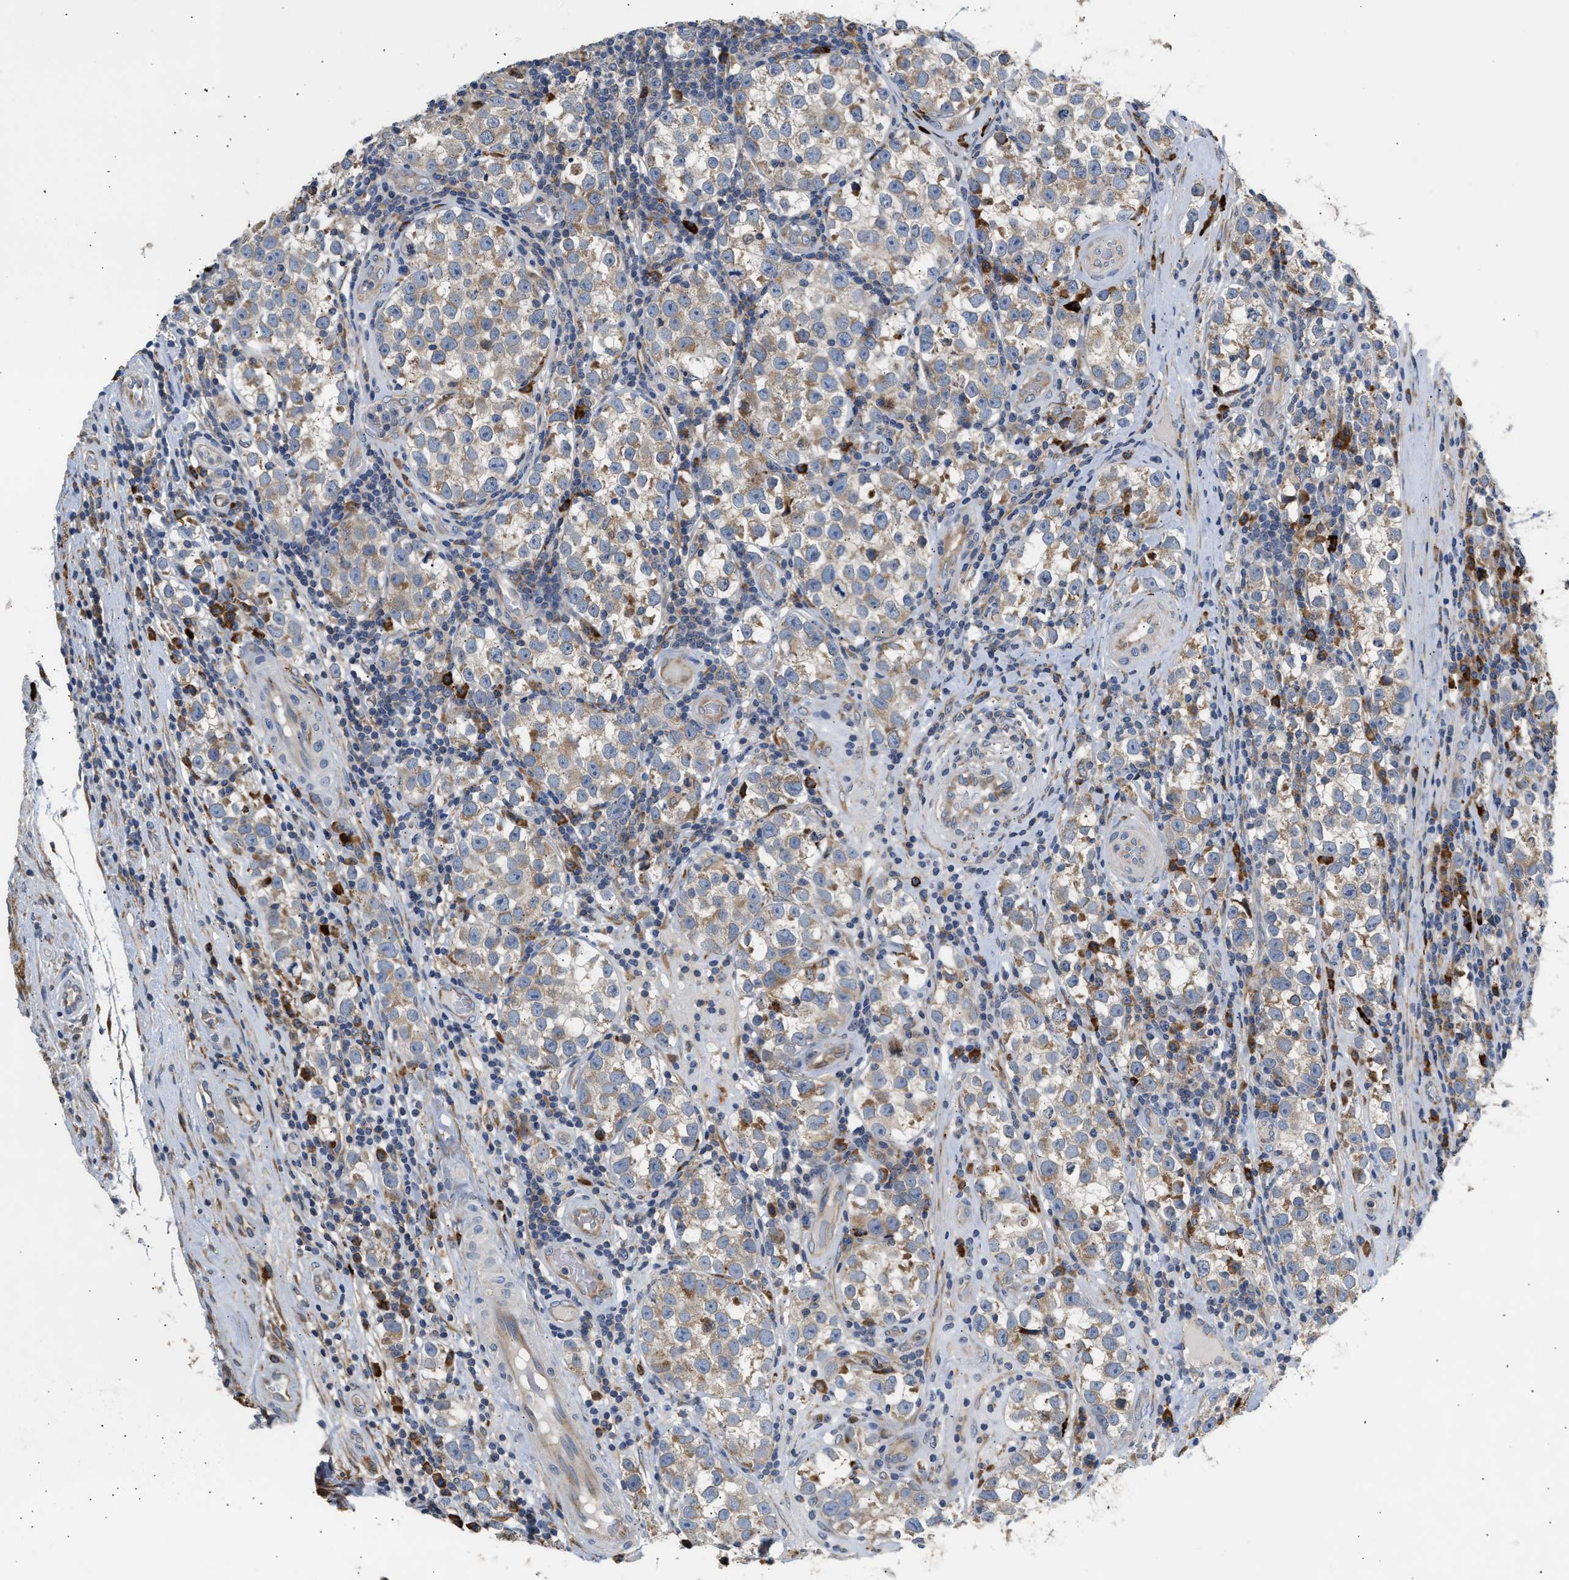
{"staining": {"intensity": "weak", "quantity": "25%-75%", "location": "cytoplasmic/membranous"}, "tissue": "testis cancer", "cell_type": "Tumor cells", "image_type": "cancer", "snomed": [{"axis": "morphology", "description": "Normal tissue, NOS"}, {"axis": "morphology", "description": "Seminoma, NOS"}, {"axis": "topography", "description": "Testis"}], "caption": "Weak cytoplasmic/membranous staining for a protein is seen in approximately 25%-75% of tumor cells of seminoma (testis) using immunohistochemistry.", "gene": "AMZ1", "patient": {"sex": "male", "age": 43}}